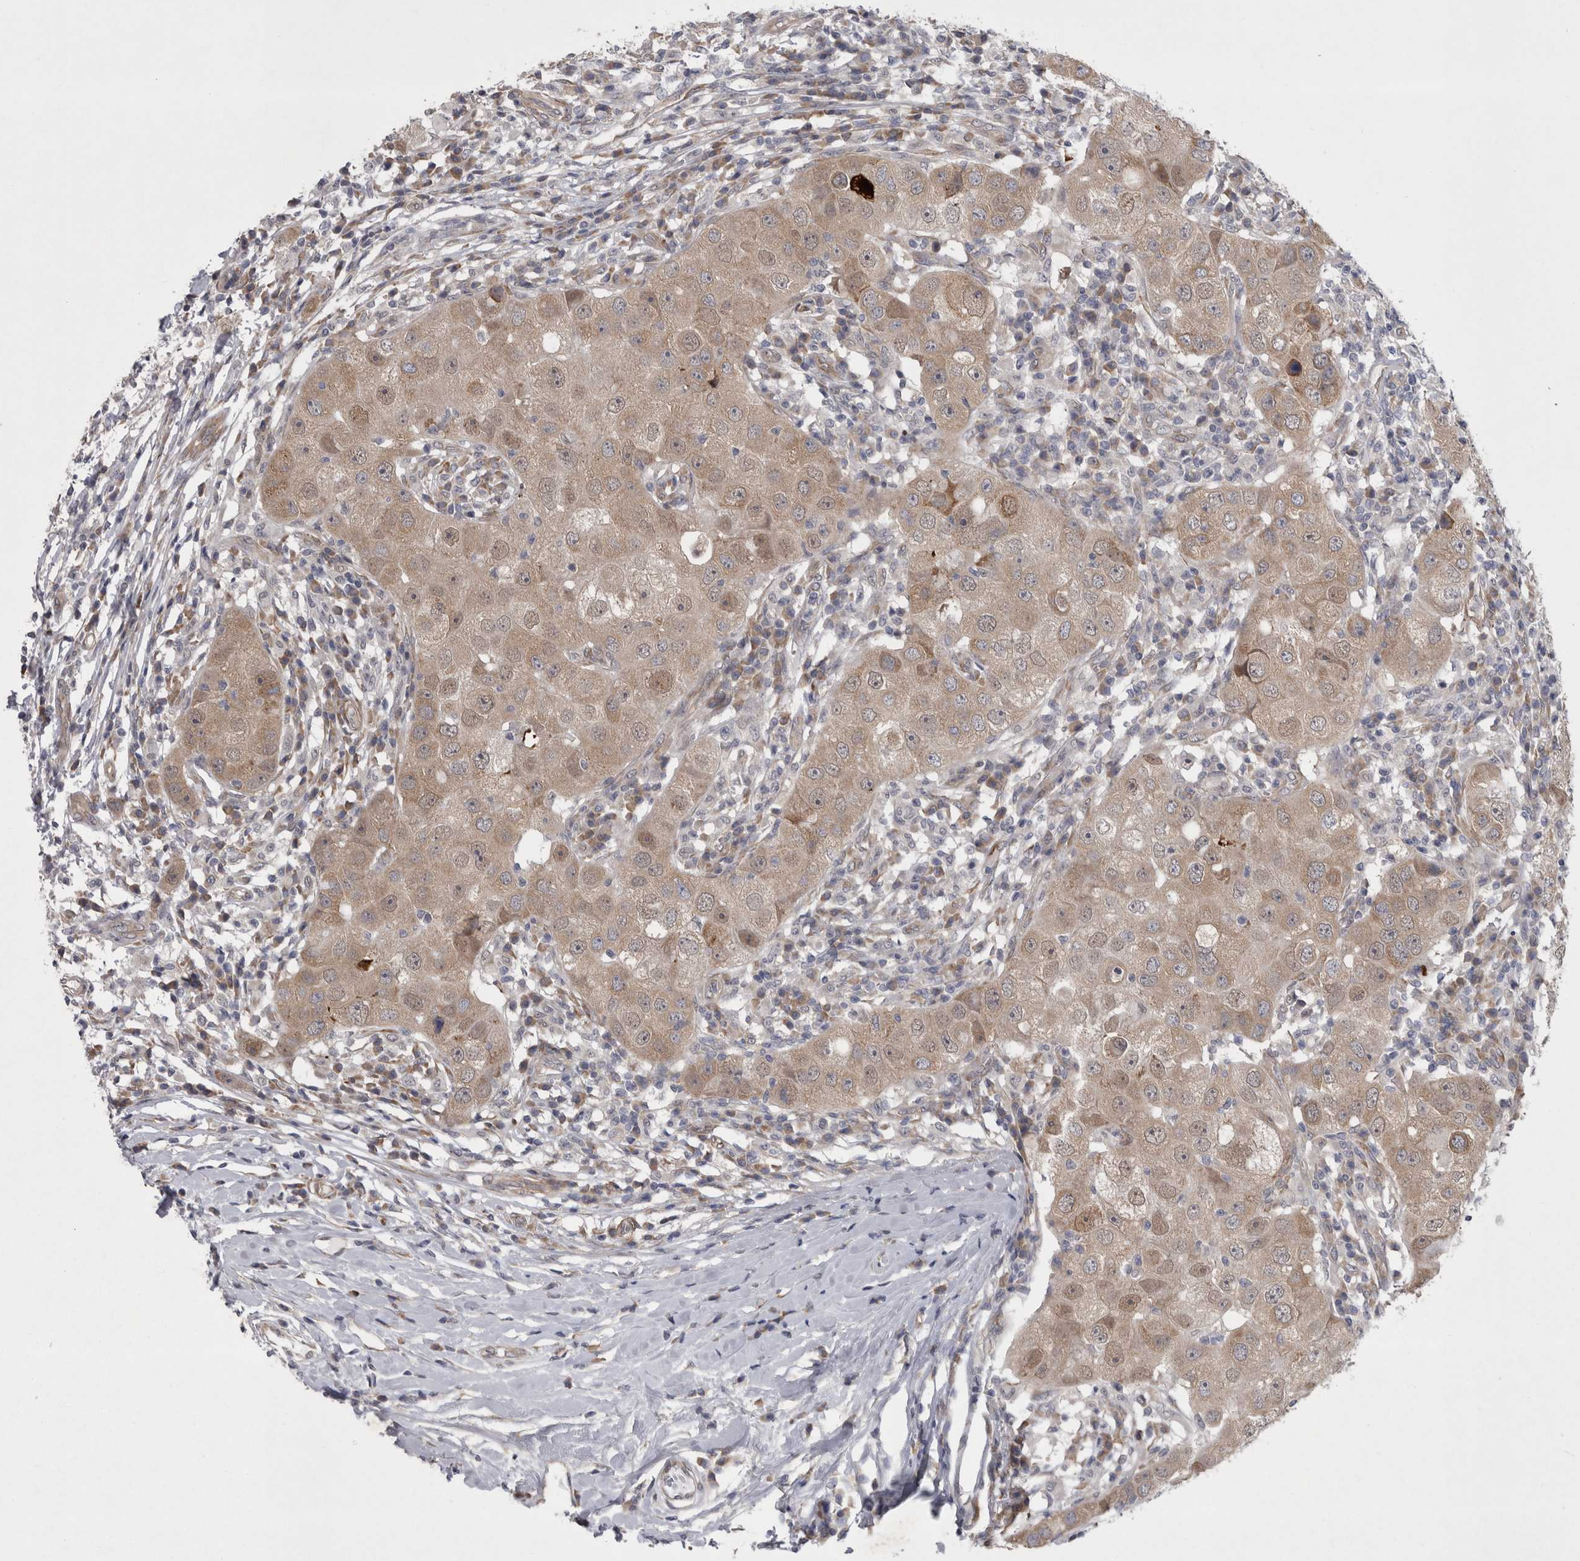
{"staining": {"intensity": "weak", "quantity": ">75%", "location": "cytoplasmic/membranous"}, "tissue": "breast cancer", "cell_type": "Tumor cells", "image_type": "cancer", "snomed": [{"axis": "morphology", "description": "Duct carcinoma"}, {"axis": "topography", "description": "Breast"}], "caption": "A photomicrograph of intraductal carcinoma (breast) stained for a protein exhibits weak cytoplasmic/membranous brown staining in tumor cells. (DAB (3,3'-diaminobenzidine) IHC, brown staining for protein, blue staining for nuclei).", "gene": "DDX6", "patient": {"sex": "female", "age": 27}}